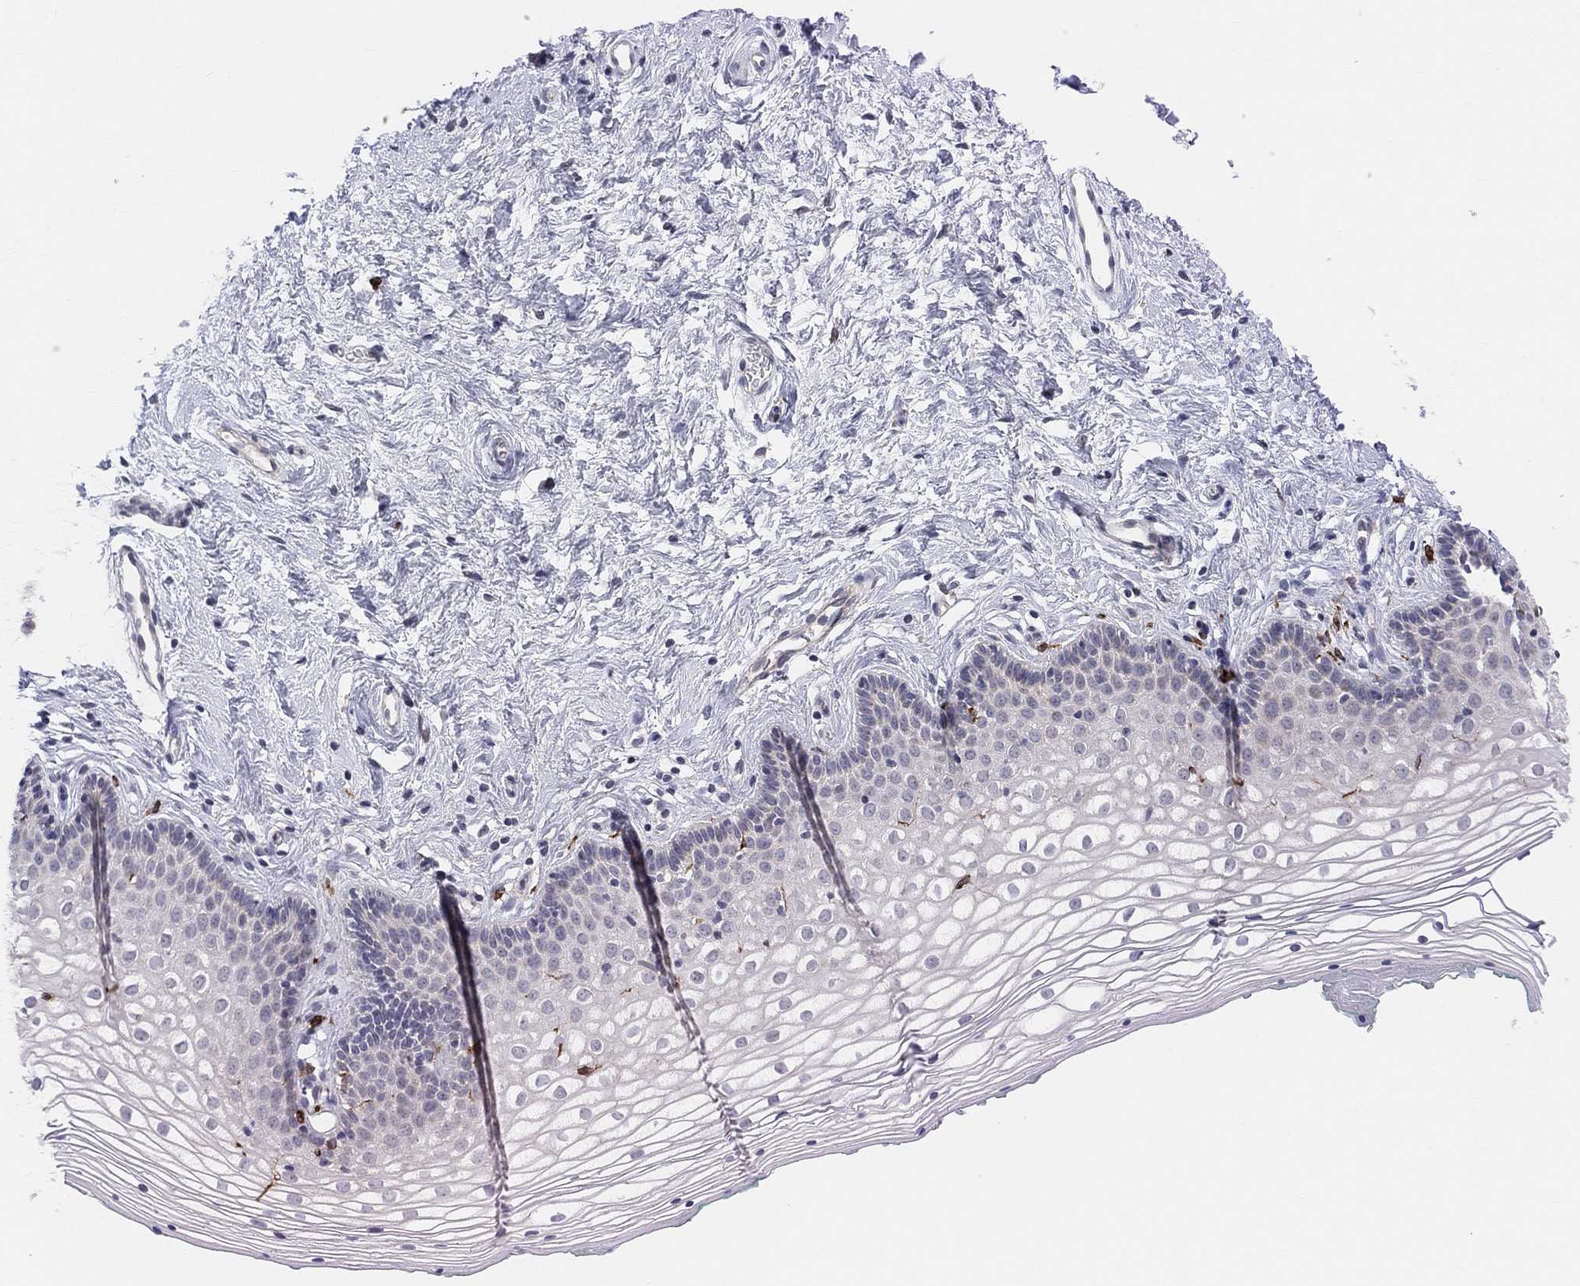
{"staining": {"intensity": "negative", "quantity": "none", "location": "none"}, "tissue": "vagina", "cell_type": "Squamous epithelial cells", "image_type": "normal", "snomed": [{"axis": "morphology", "description": "Normal tissue, NOS"}, {"axis": "topography", "description": "Vagina"}], "caption": "An IHC micrograph of benign vagina is shown. There is no staining in squamous epithelial cells of vagina.", "gene": "HCRTR1", "patient": {"sex": "female", "age": 36}}